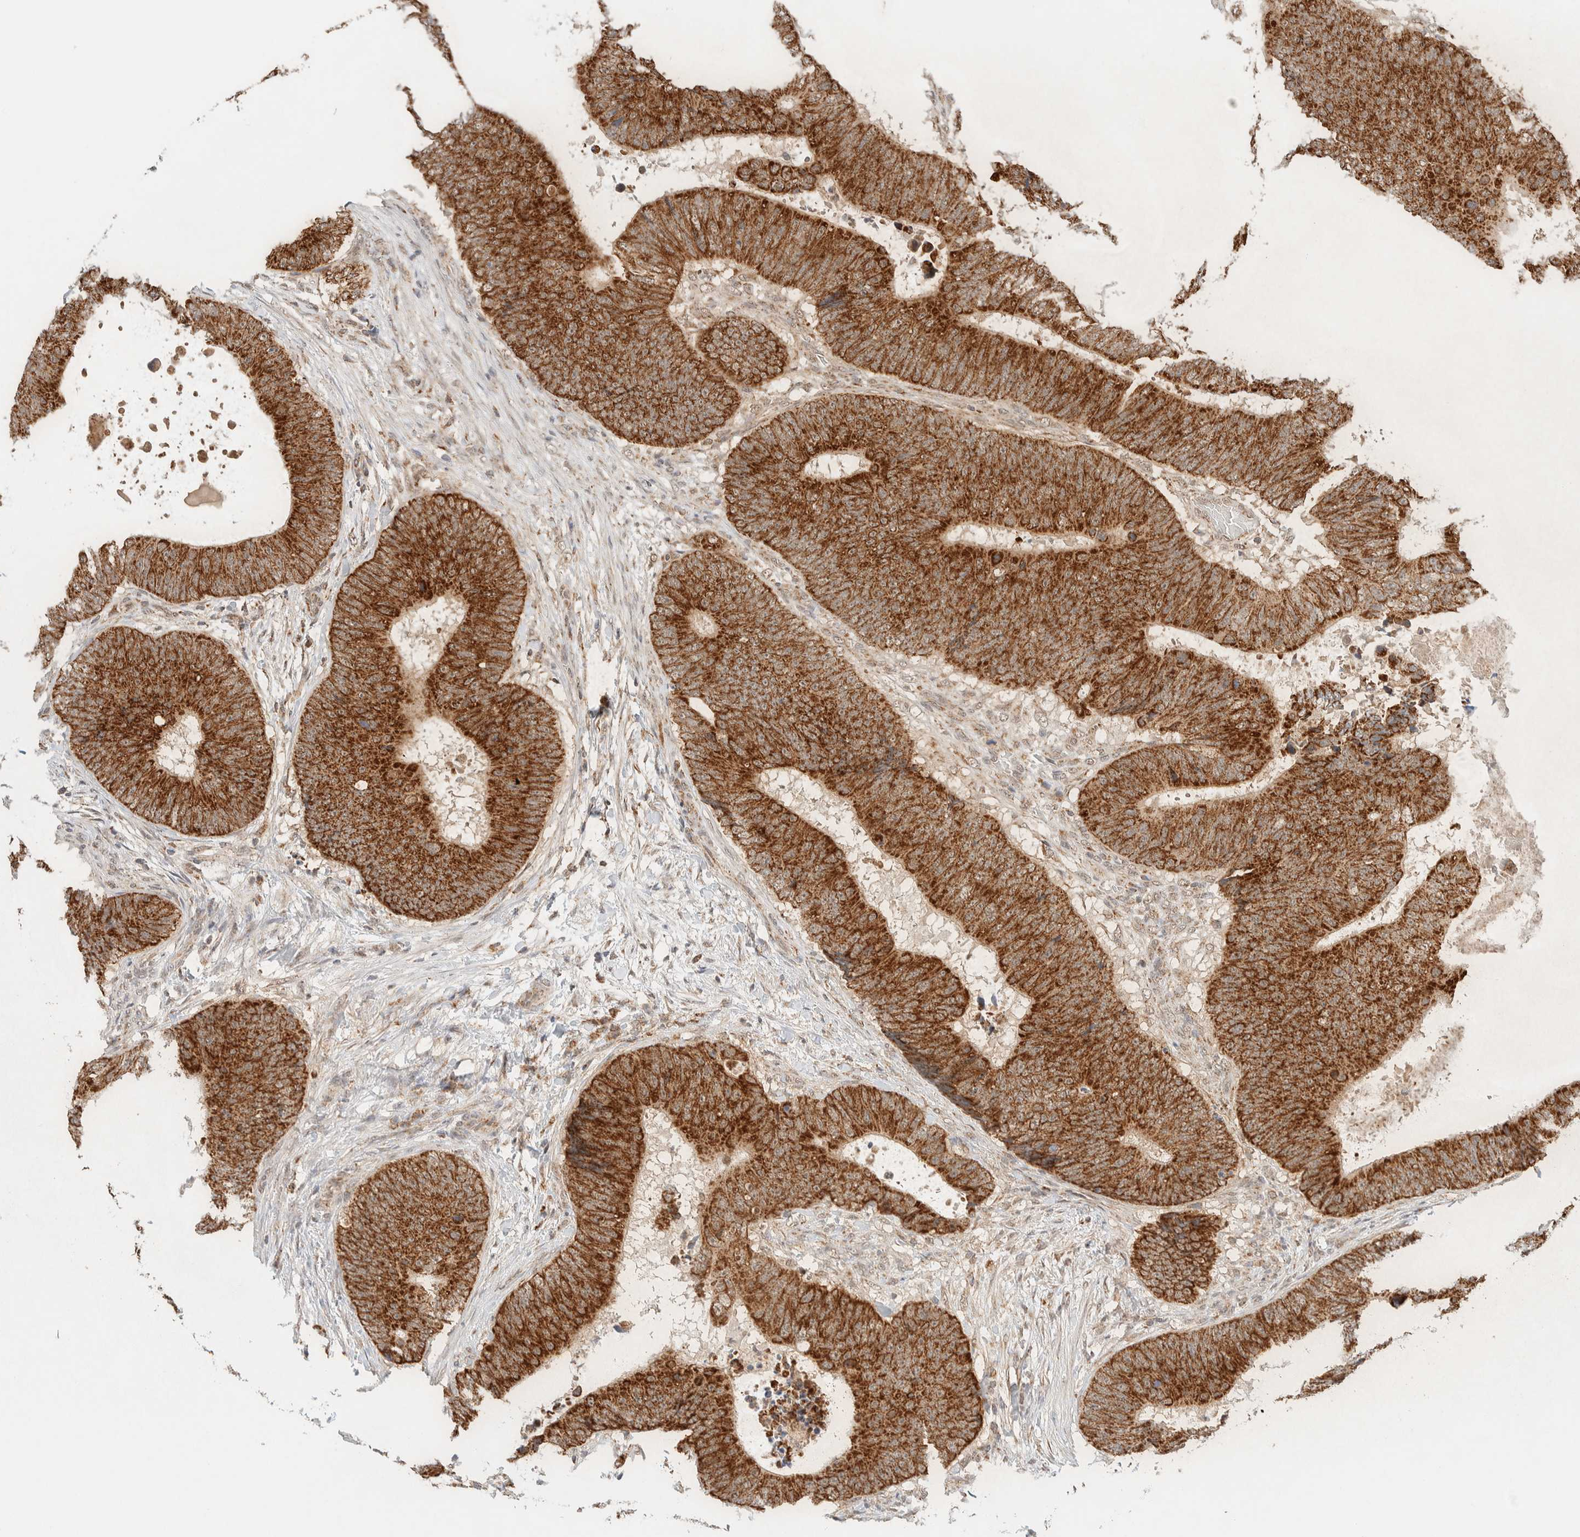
{"staining": {"intensity": "strong", "quantity": ">75%", "location": "cytoplasmic/membranous"}, "tissue": "colorectal cancer", "cell_type": "Tumor cells", "image_type": "cancer", "snomed": [{"axis": "morphology", "description": "Adenocarcinoma, NOS"}, {"axis": "topography", "description": "Colon"}], "caption": "Colorectal cancer tissue demonstrates strong cytoplasmic/membranous expression in approximately >75% of tumor cells", "gene": "MRPL41", "patient": {"sex": "male", "age": 56}}